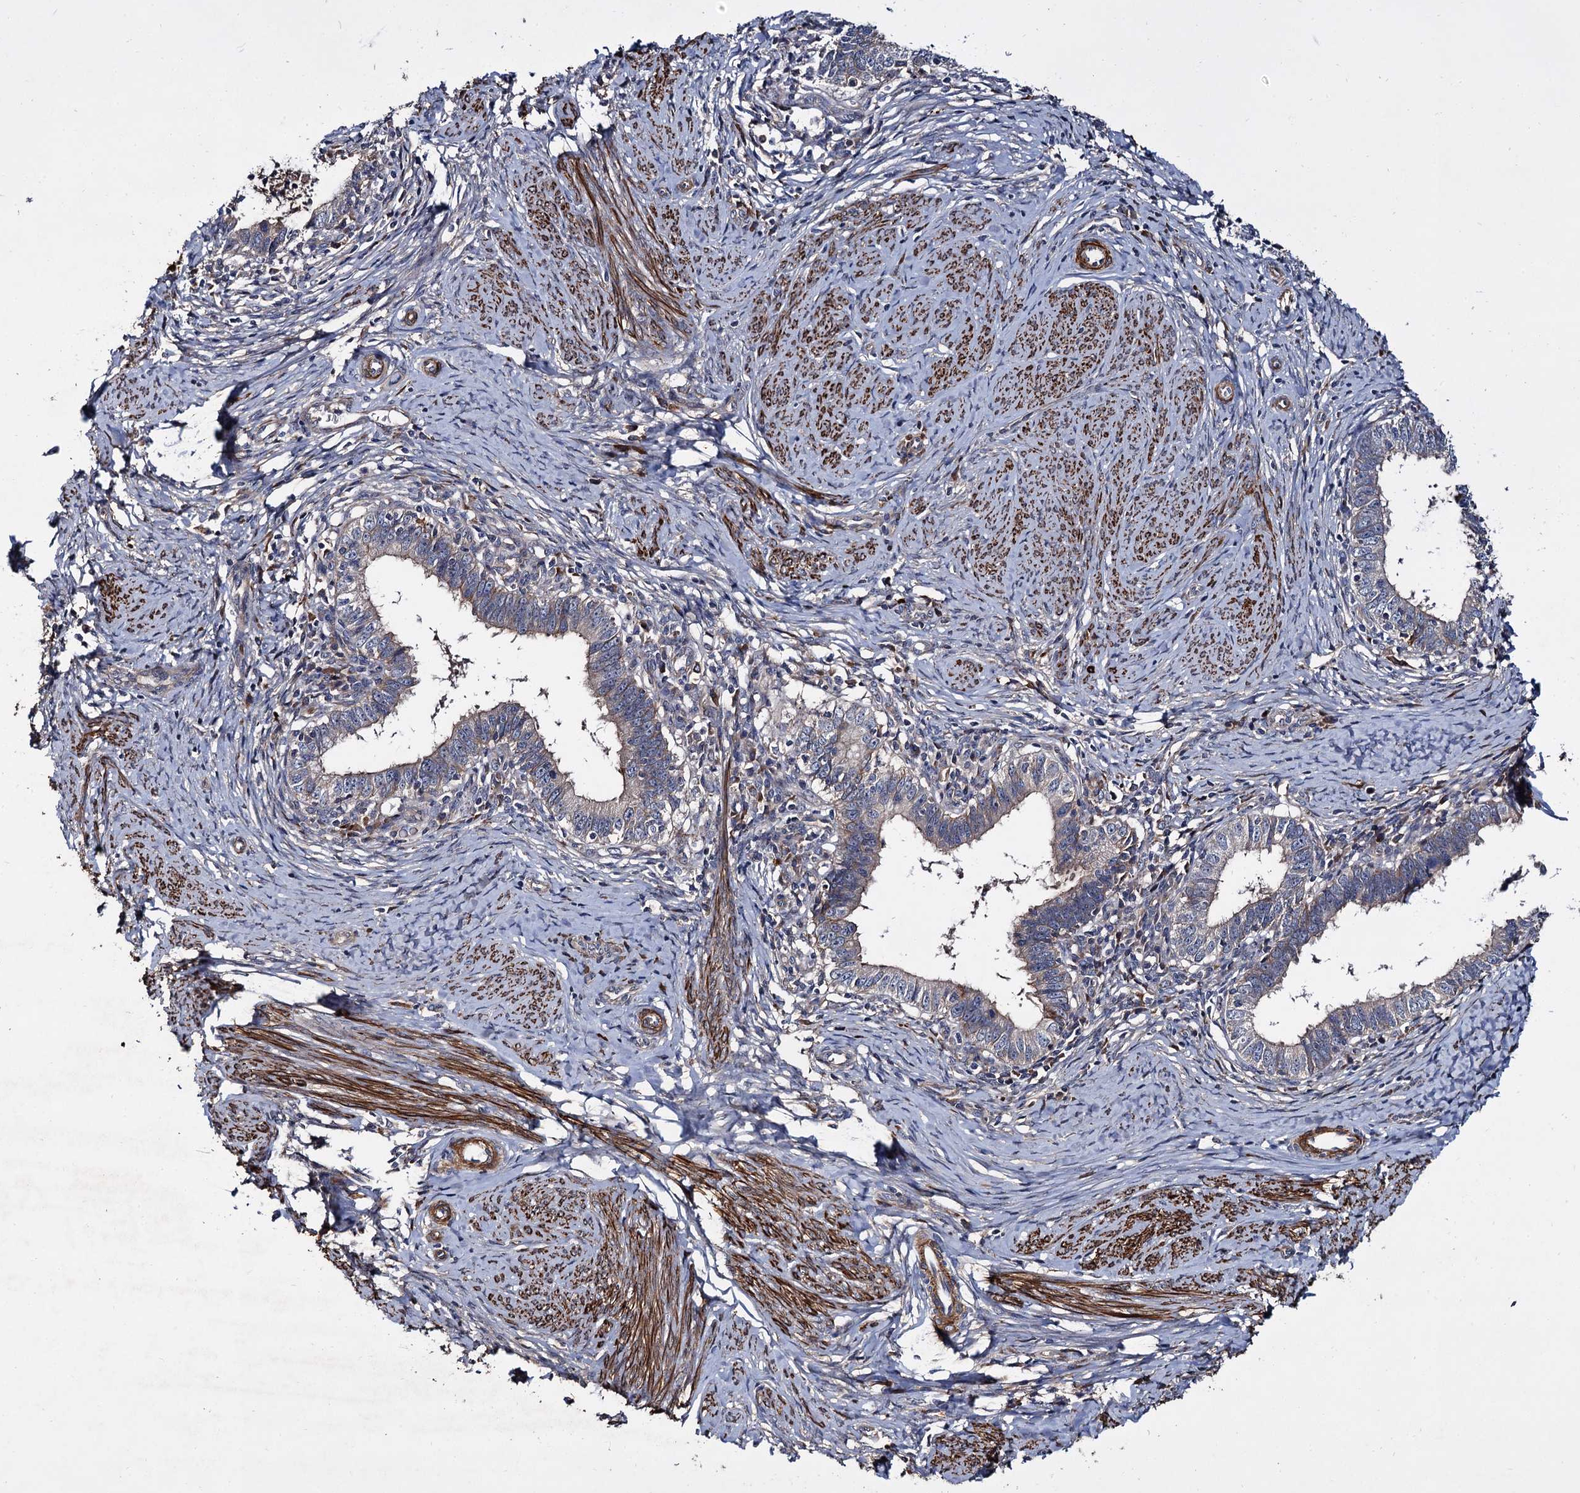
{"staining": {"intensity": "negative", "quantity": "none", "location": "none"}, "tissue": "cervical cancer", "cell_type": "Tumor cells", "image_type": "cancer", "snomed": [{"axis": "morphology", "description": "Adenocarcinoma, NOS"}, {"axis": "topography", "description": "Cervix"}], "caption": "Tumor cells show no significant protein expression in cervical adenocarcinoma.", "gene": "ISM2", "patient": {"sex": "female", "age": 36}}